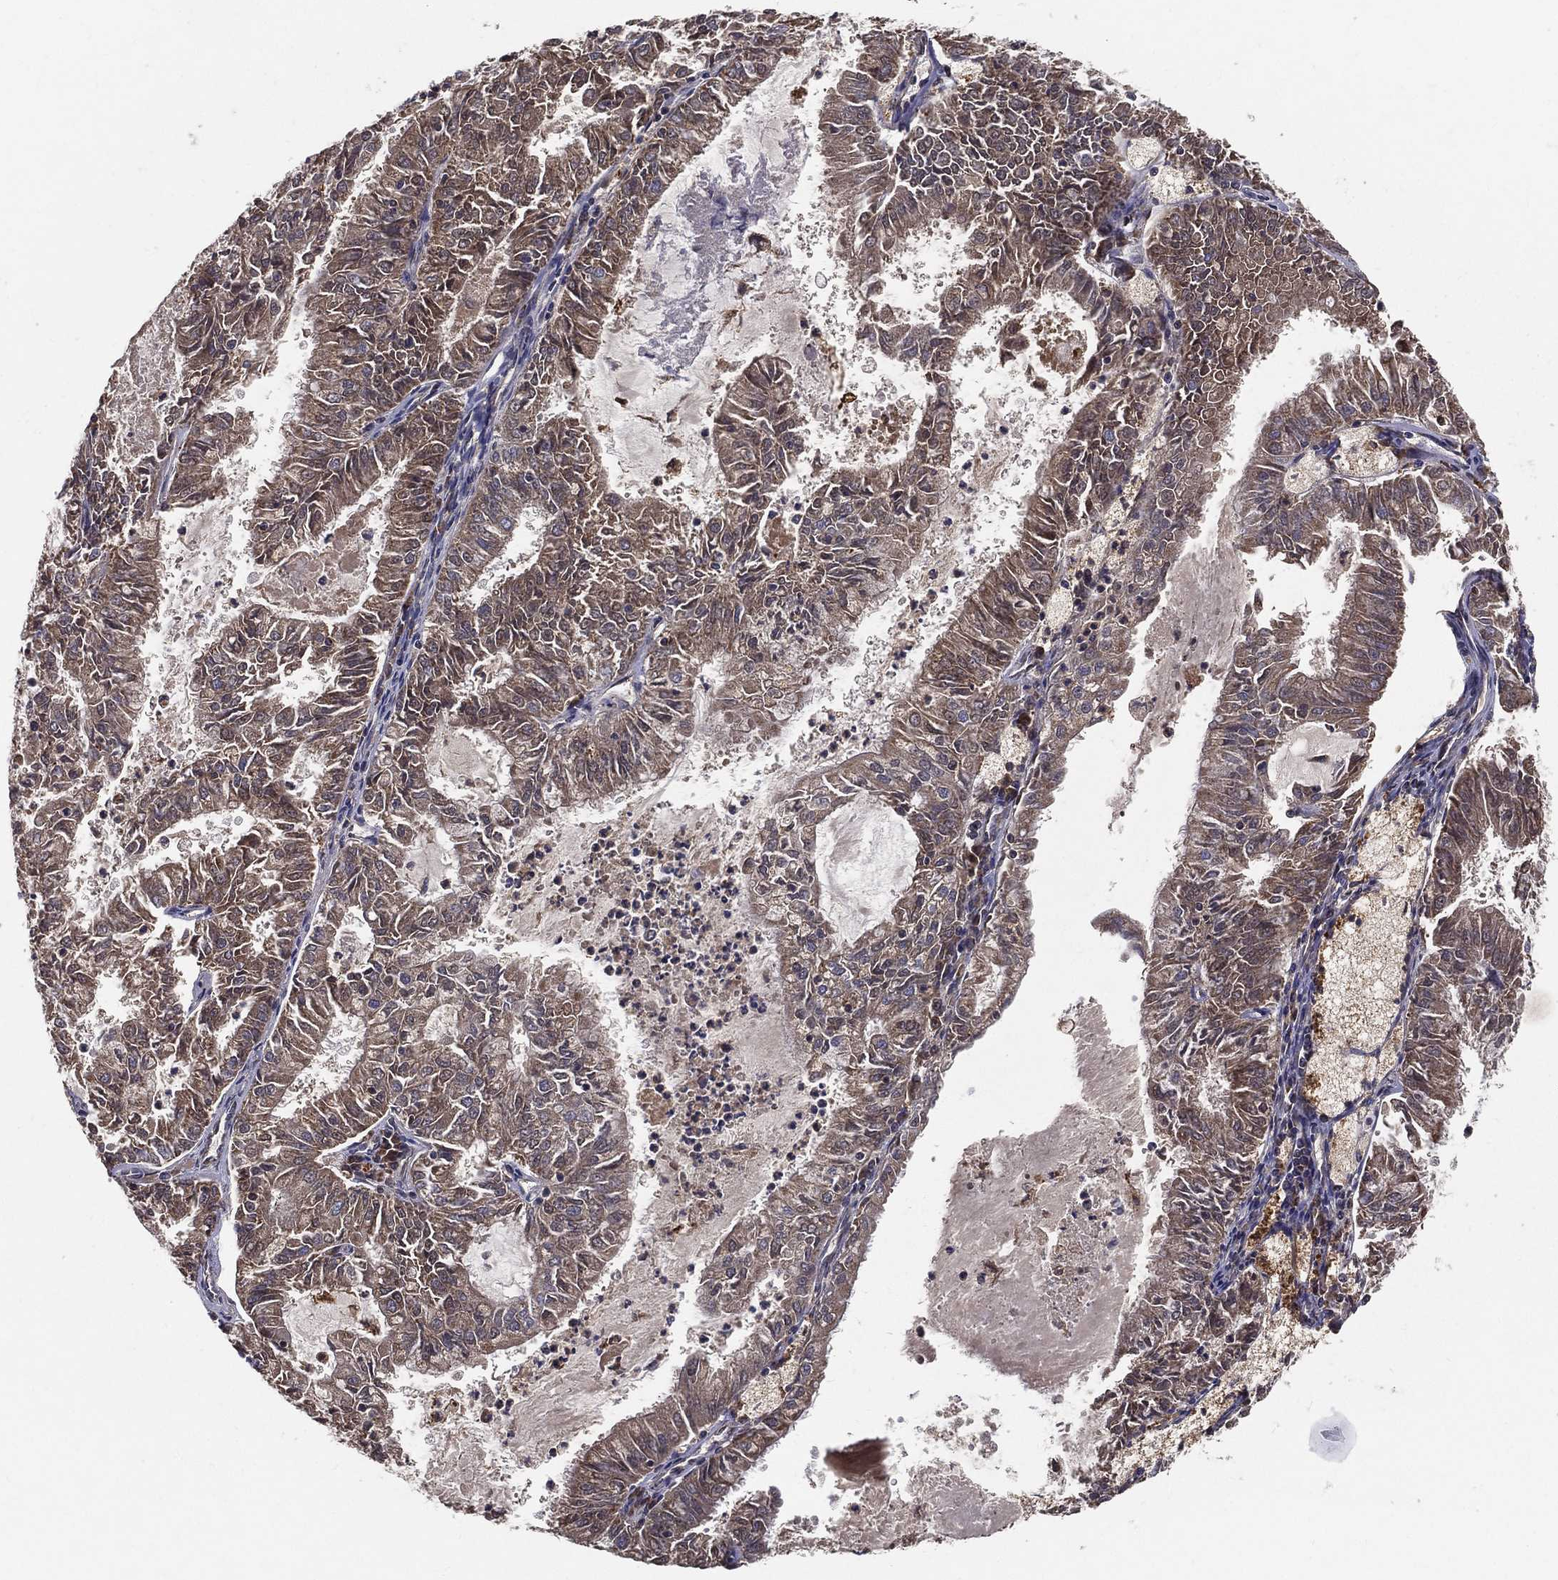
{"staining": {"intensity": "moderate", "quantity": ">75%", "location": "cytoplasmic/membranous"}, "tissue": "endometrial cancer", "cell_type": "Tumor cells", "image_type": "cancer", "snomed": [{"axis": "morphology", "description": "Adenocarcinoma, NOS"}, {"axis": "topography", "description": "Endometrium"}], "caption": "Immunohistochemical staining of endometrial adenocarcinoma displays moderate cytoplasmic/membranous protein positivity in about >75% of tumor cells.", "gene": "MT-ND1", "patient": {"sex": "female", "age": 57}}